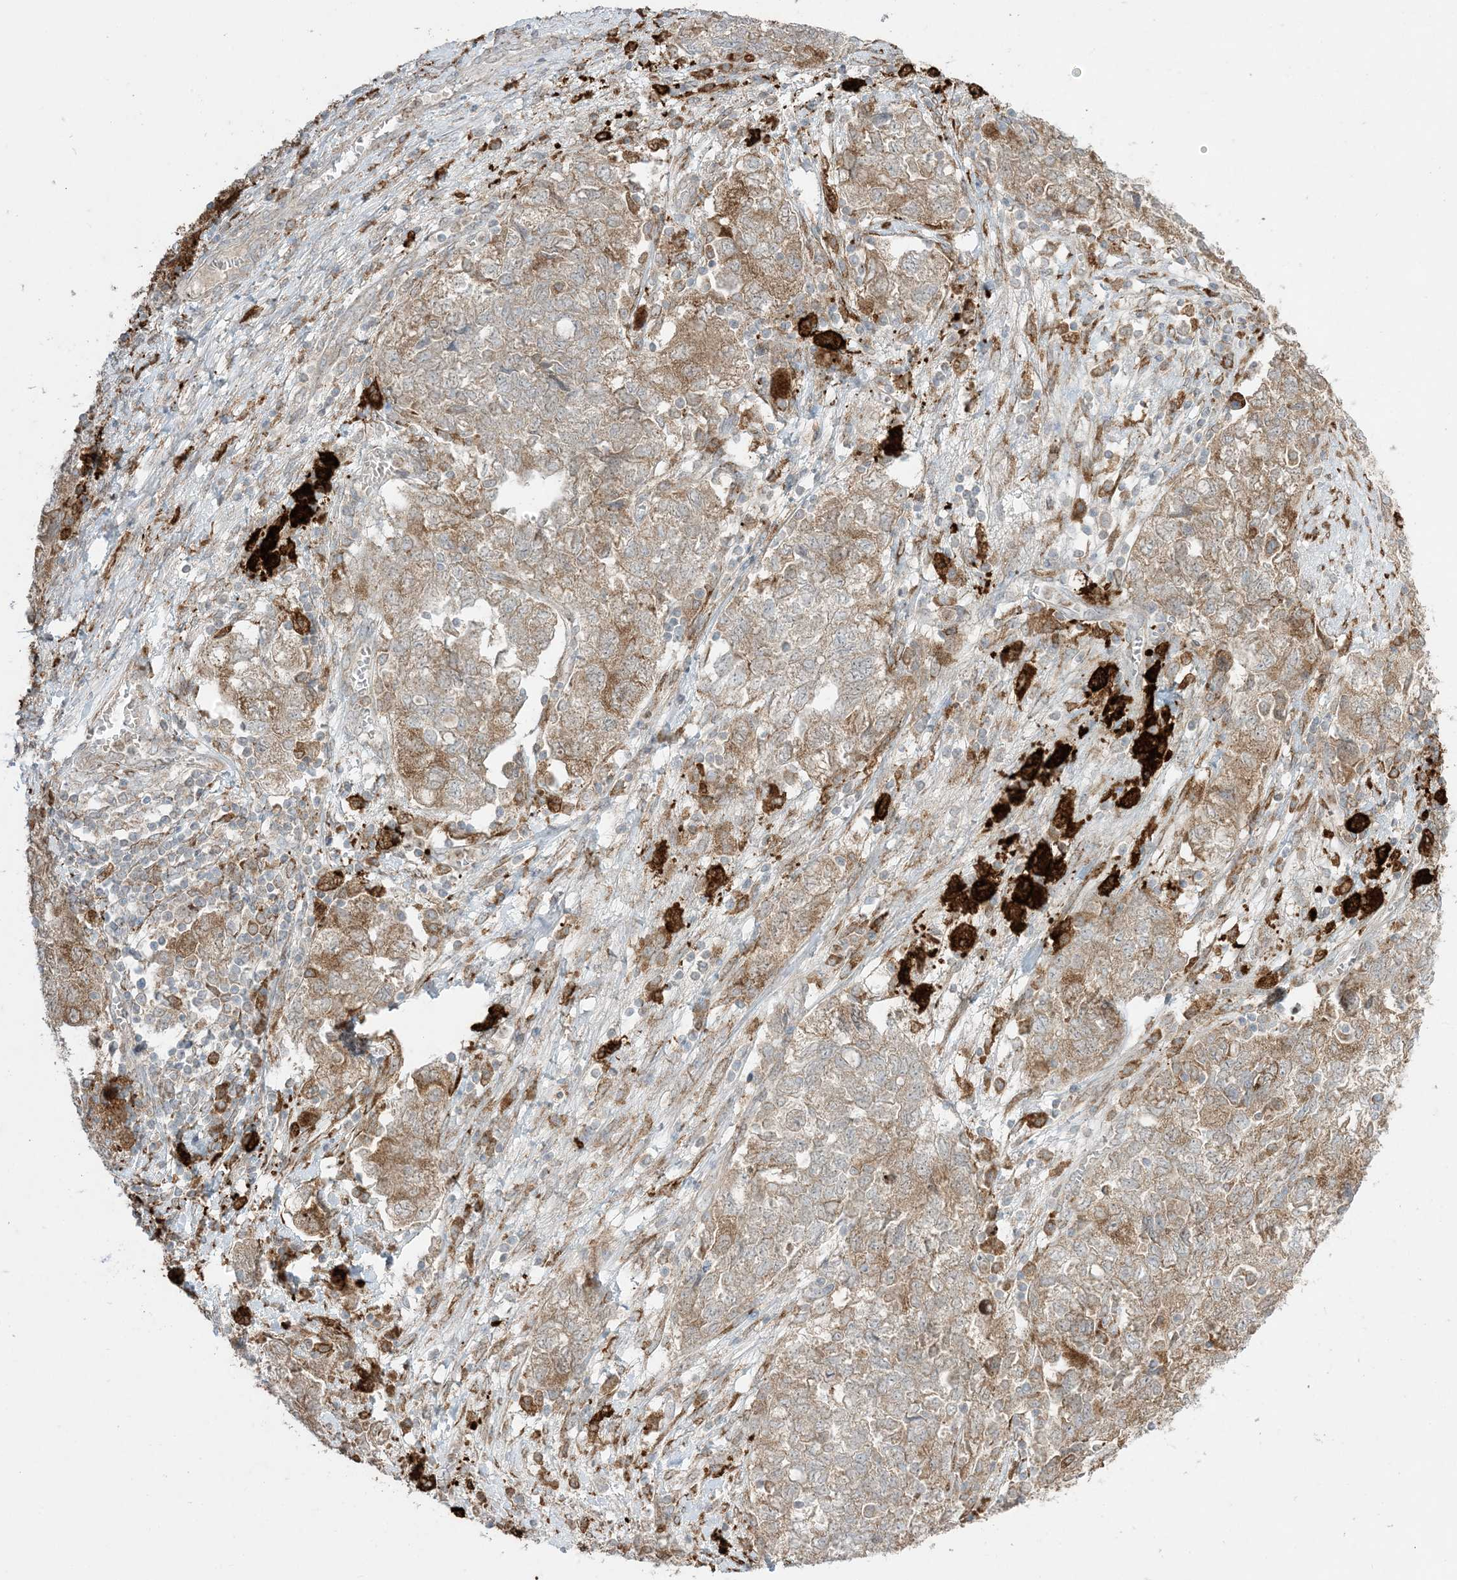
{"staining": {"intensity": "moderate", "quantity": ">75%", "location": "cytoplasmic/membranous"}, "tissue": "ovarian cancer", "cell_type": "Tumor cells", "image_type": "cancer", "snomed": [{"axis": "morphology", "description": "Carcinoma, NOS"}, {"axis": "morphology", "description": "Cystadenocarcinoma, serous, NOS"}, {"axis": "topography", "description": "Ovary"}], "caption": "Immunohistochemical staining of human serous cystadenocarcinoma (ovarian) exhibits moderate cytoplasmic/membranous protein positivity in approximately >75% of tumor cells.", "gene": "ODC1", "patient": {"sex": "female", "age": 69}}